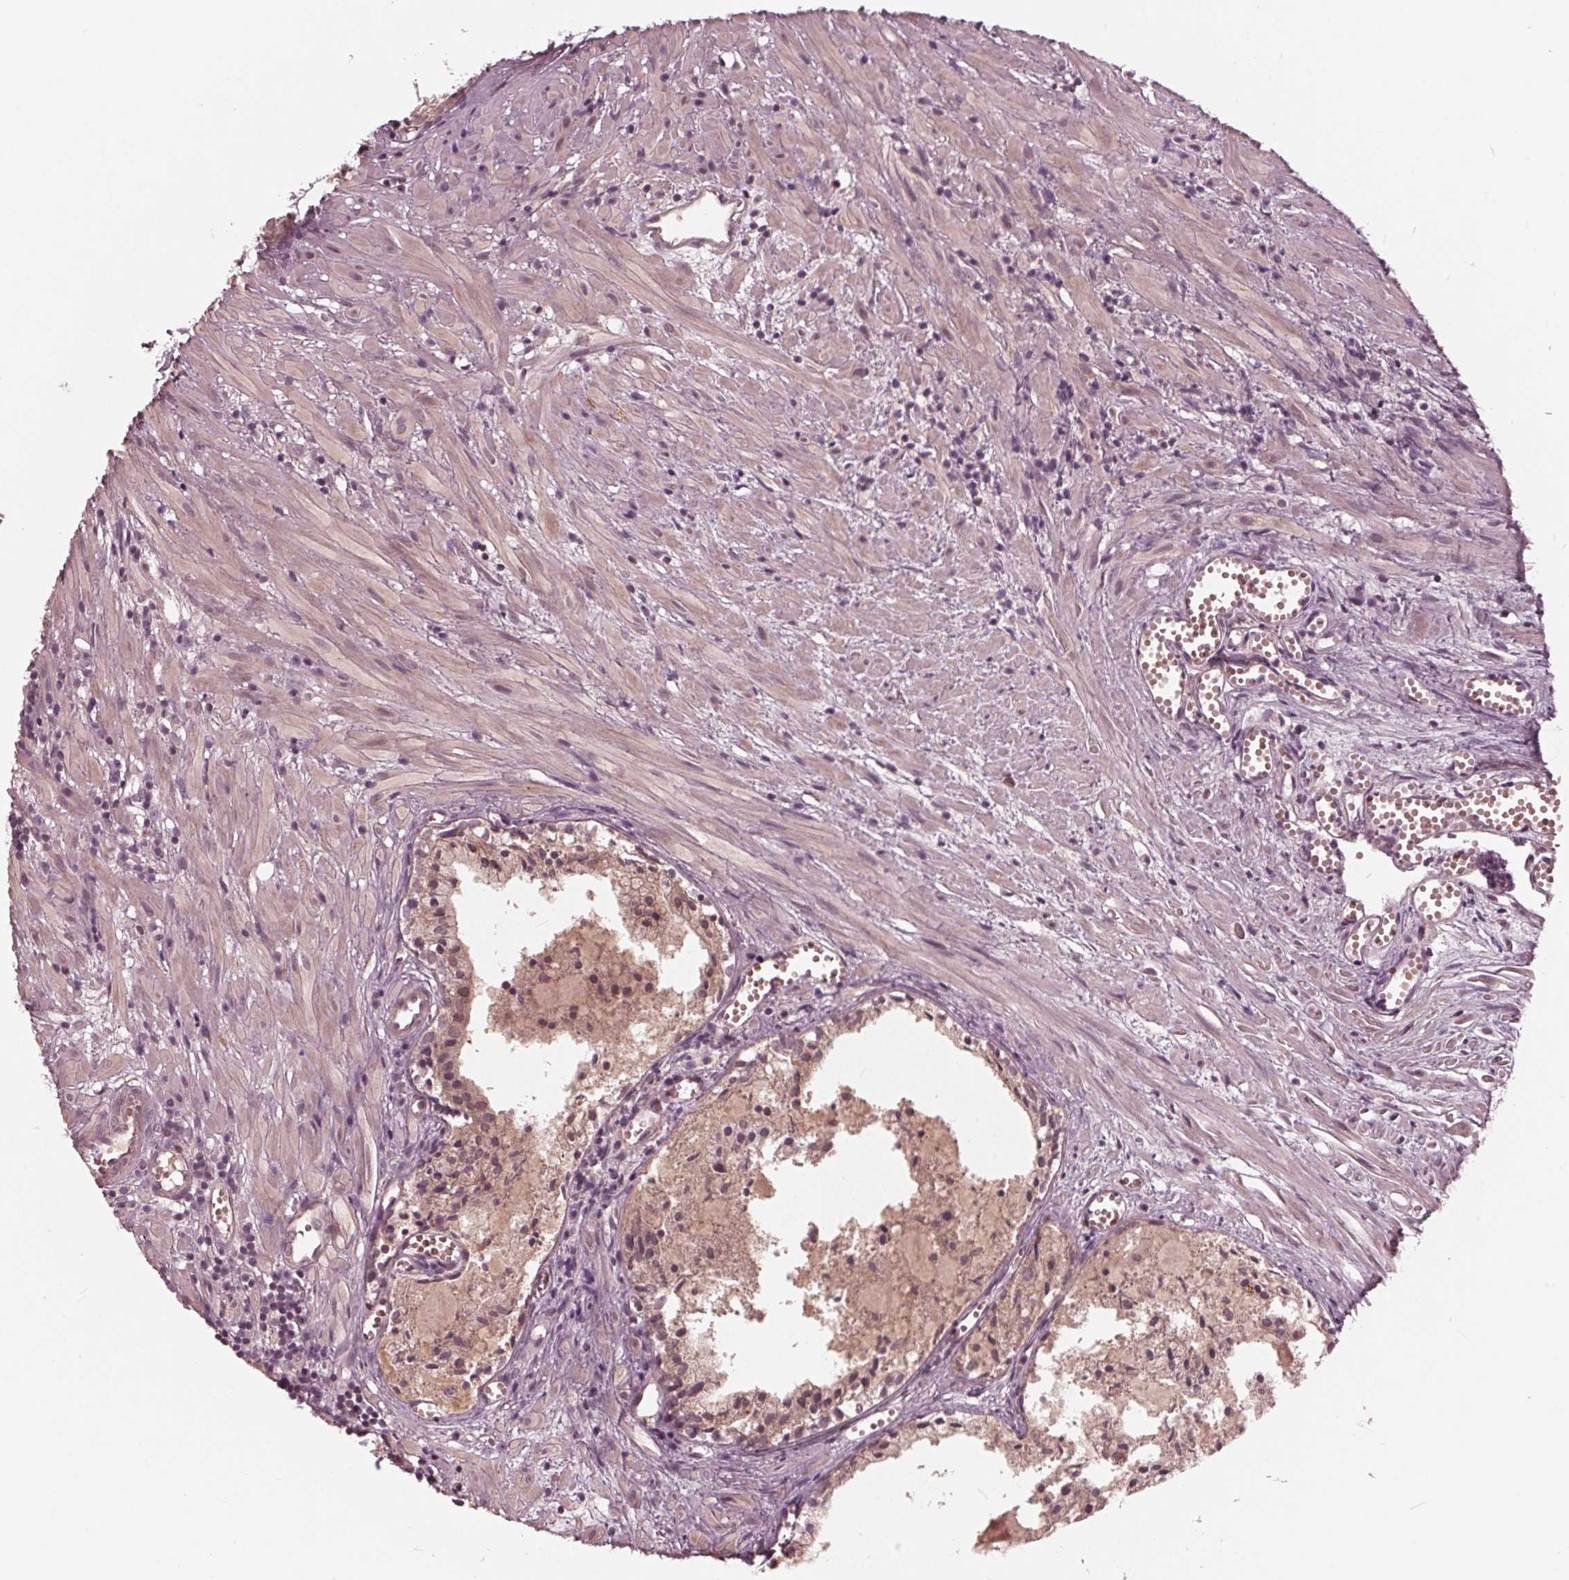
{"staining": {"intensity": "weak", "quantity": "<25%", "location": "cytoplasmic/membranous"}, "tissue": "prostate cancer", "cell_type": "Tumor cells", "image_type": "cancer", "snomed": [{"axis": "morphology", "description": "Adenocarcinoma, High grade"}, {"axis": "topography", "description": "Prostate"}], "caption": "There is no significant expression in tumor cells of prostate high-grade adenocarcinoma.", "gene": "UBALD1", "patient": {"sex": "male", "age": 58}}